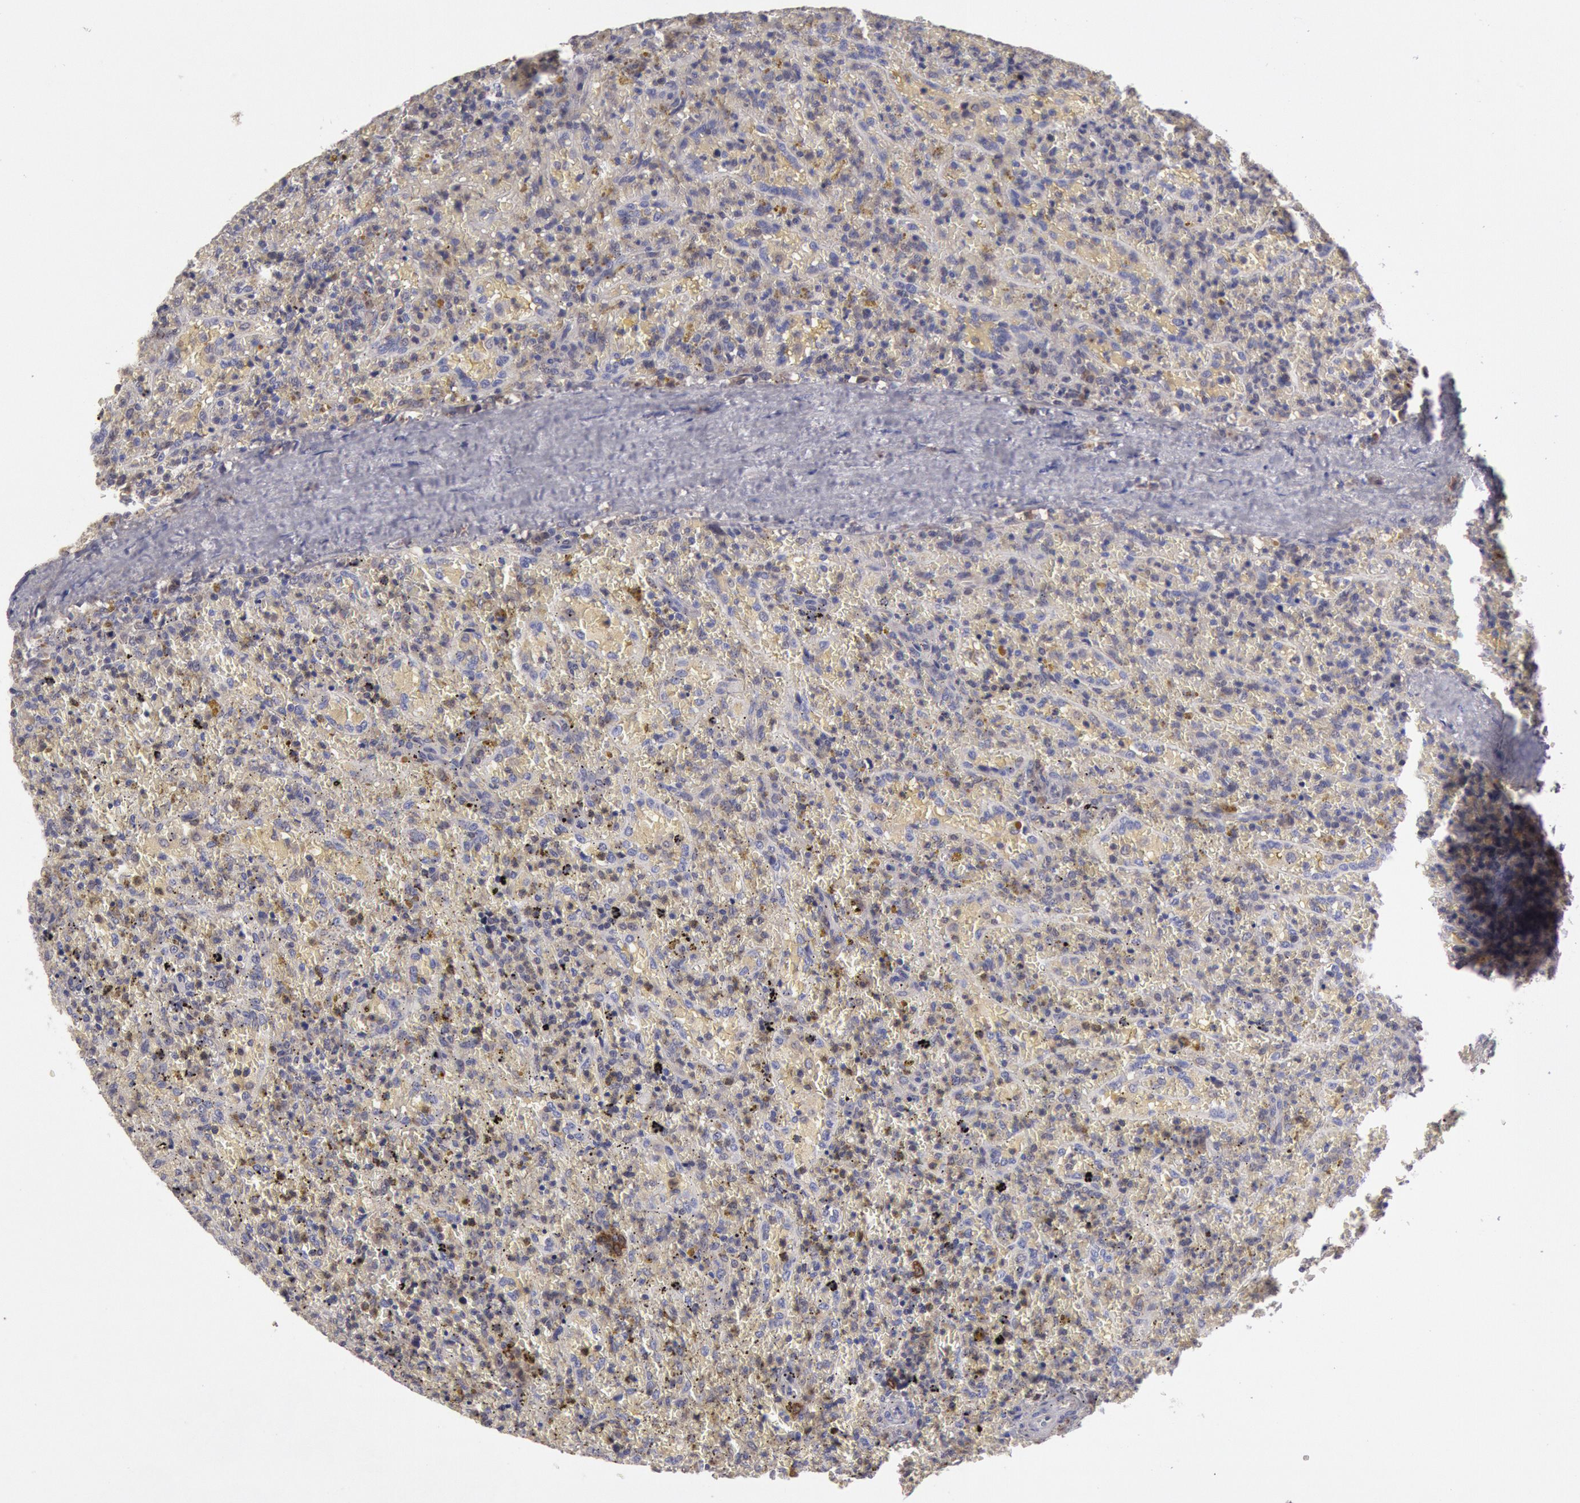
{"staining": {"intensity": "weak", "quantity": ">75%", "location": "cytoplasmic/membranous"}, "tissue": "lymphoma", "cell_type": "Tumor cells", "image_type": "cancer", "snomed": [{"axis": "morphology", "description": "Malignant lymphoma, non-Hodgkin's type, High grade"}, {"axis": "topography", "description": "Spleen"}, {"axis": "topography", "description": "Lymph node"}], "caption": "Immunohistochemical staining of malignant lymphoma, non-Hodgkin's type (high-grade) reveals weak cytoplasmic/membranous protein staining in about >75% of tumor cells.", "gene": "MPST", "patient": {"sex": "female", "age": 70}}